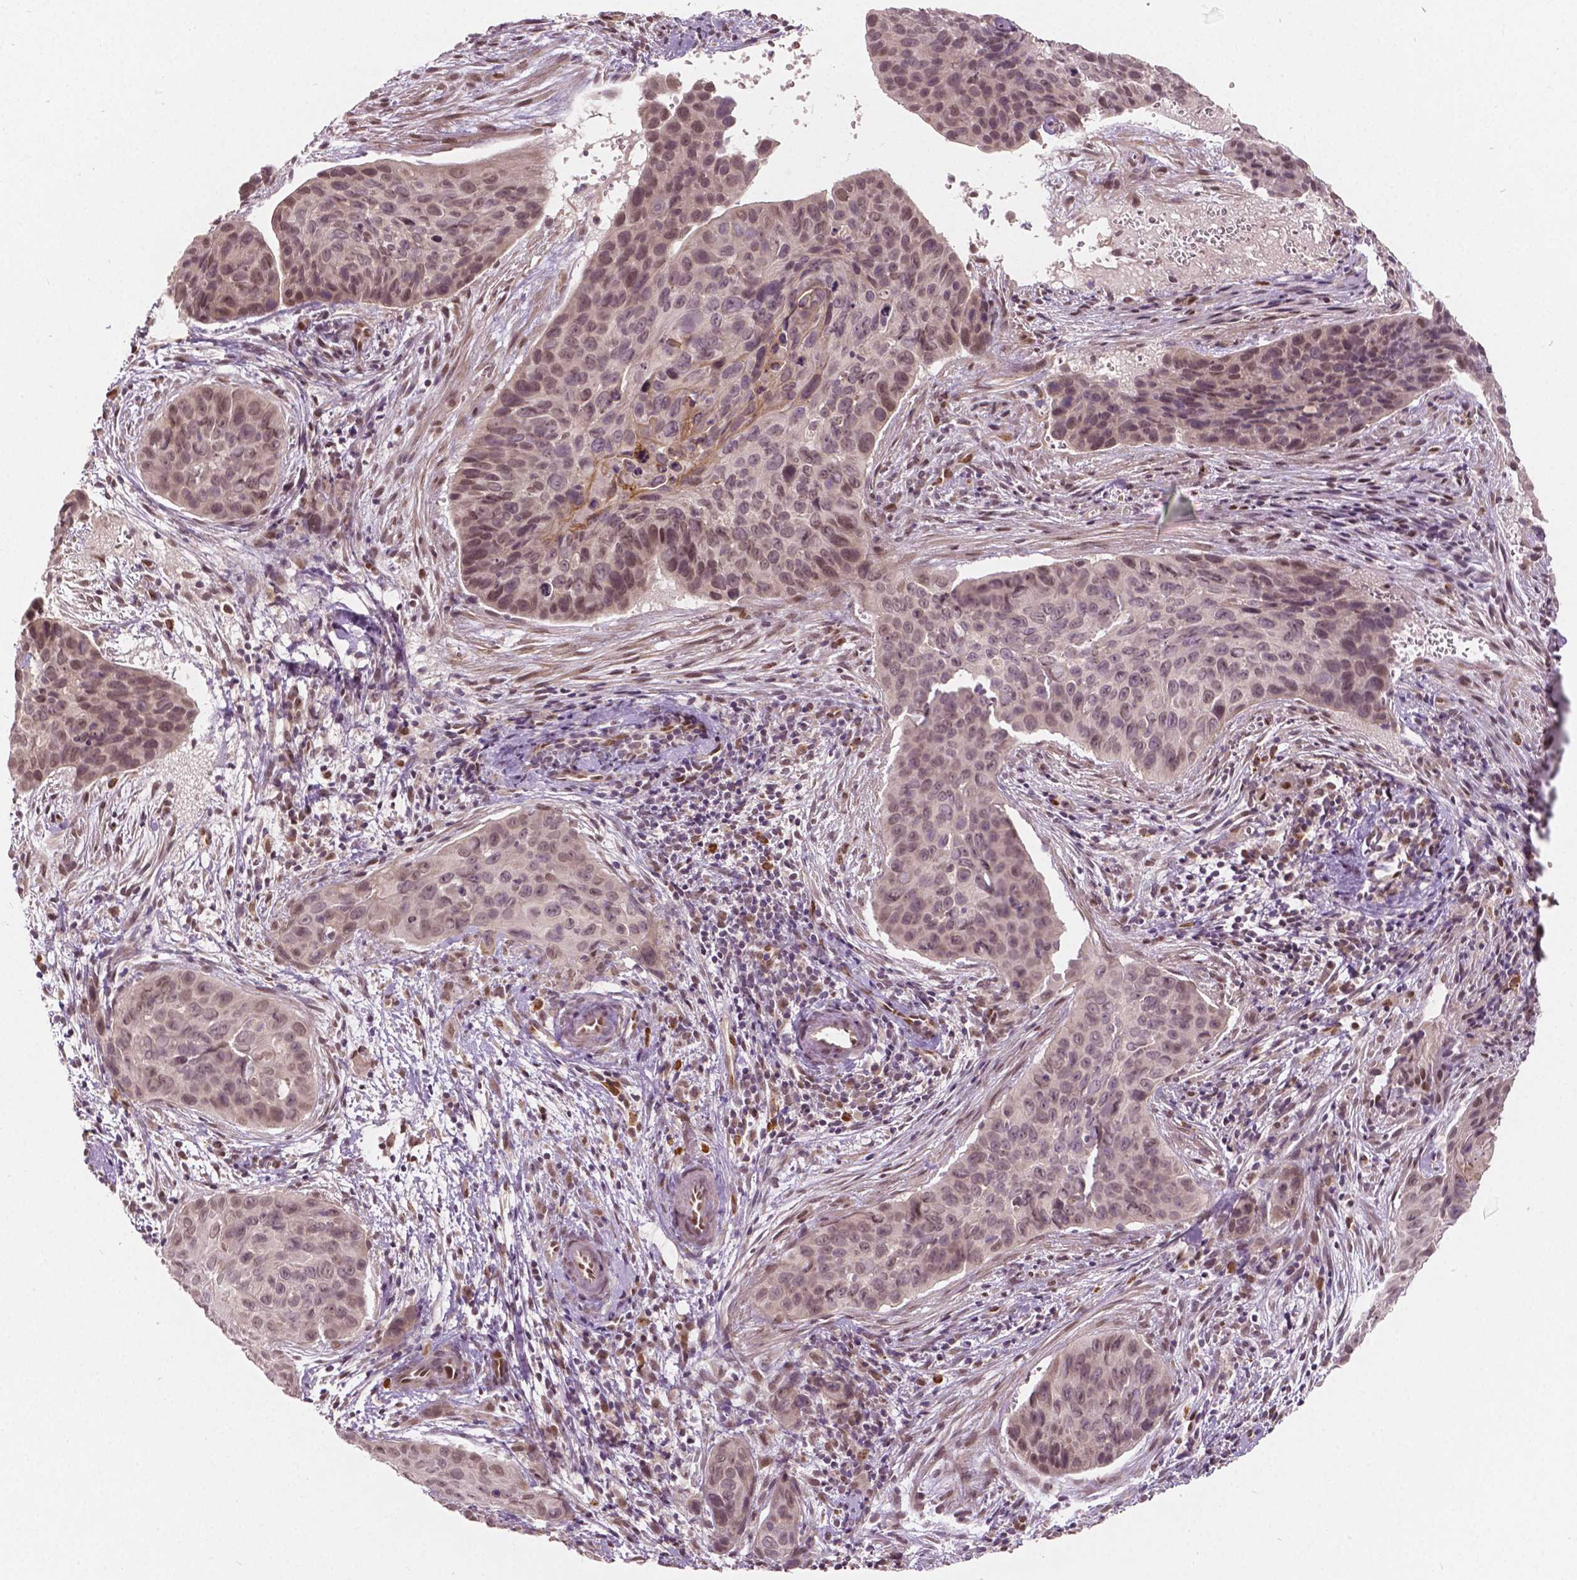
{"staining": {"intensity": "weak", "quantity": "25%-75%", "location": "nuclear"}, "tissue": "cervical cancer", "cell_type": "Tumor cells", "image_type": "cancer", "snomed": [{"axis": "morphology", "description": "Squamous cell carcinoma, NOS"}, {"axis": "topography", "description": "Cervix"}], "caption": "Immunohistochemical staining of cervical cancer exhibits low levels of weak nuclear protein positivity in about 25%-75% of tumor cells.", "gene": "HMBOX1", "patient": {"sex": "female", "age": 35}}